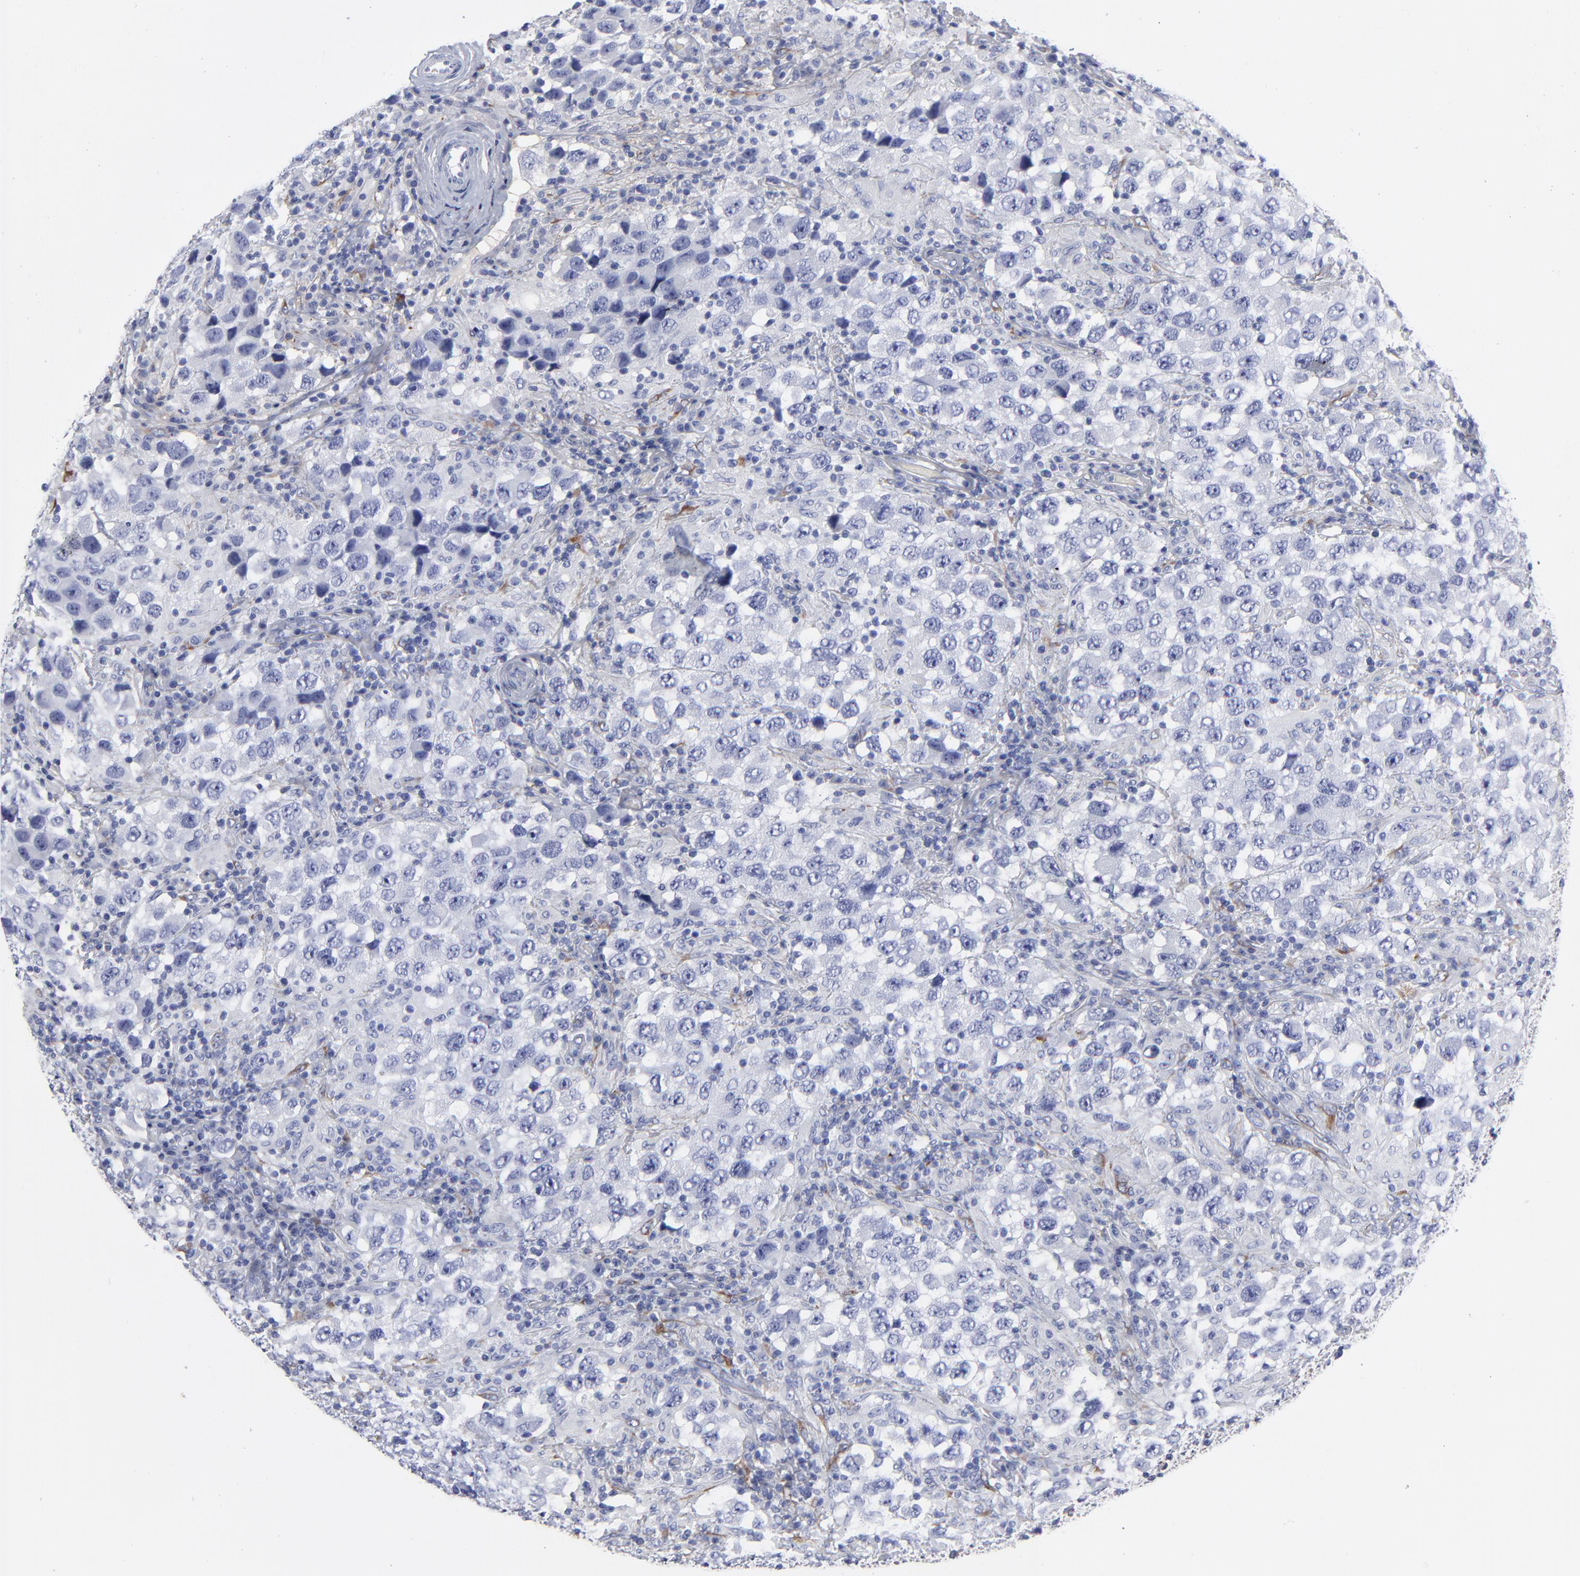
{"staining": {"intensity": "negative", "quantity": "none", "location": "none"}, "tissue": "testis cancer", "cell_type": "Tumor cells", "image_type": "cancer", "snomed": [{"axis": "morphology", "description": "Carcinoma, Embryonal, NOS"}, {"axis": "topography", "description": "Testis"}], "caption": "Immunohistochemistry micrograph of neoplastic tissue: testis cancer (embryonal carcinoma) stained with DAB demonstrates no significant protein expression in tumor cells. Nuclei are stained in blue.", "gene": "DCN", "patient": {"sex": "male", "age": 21}}